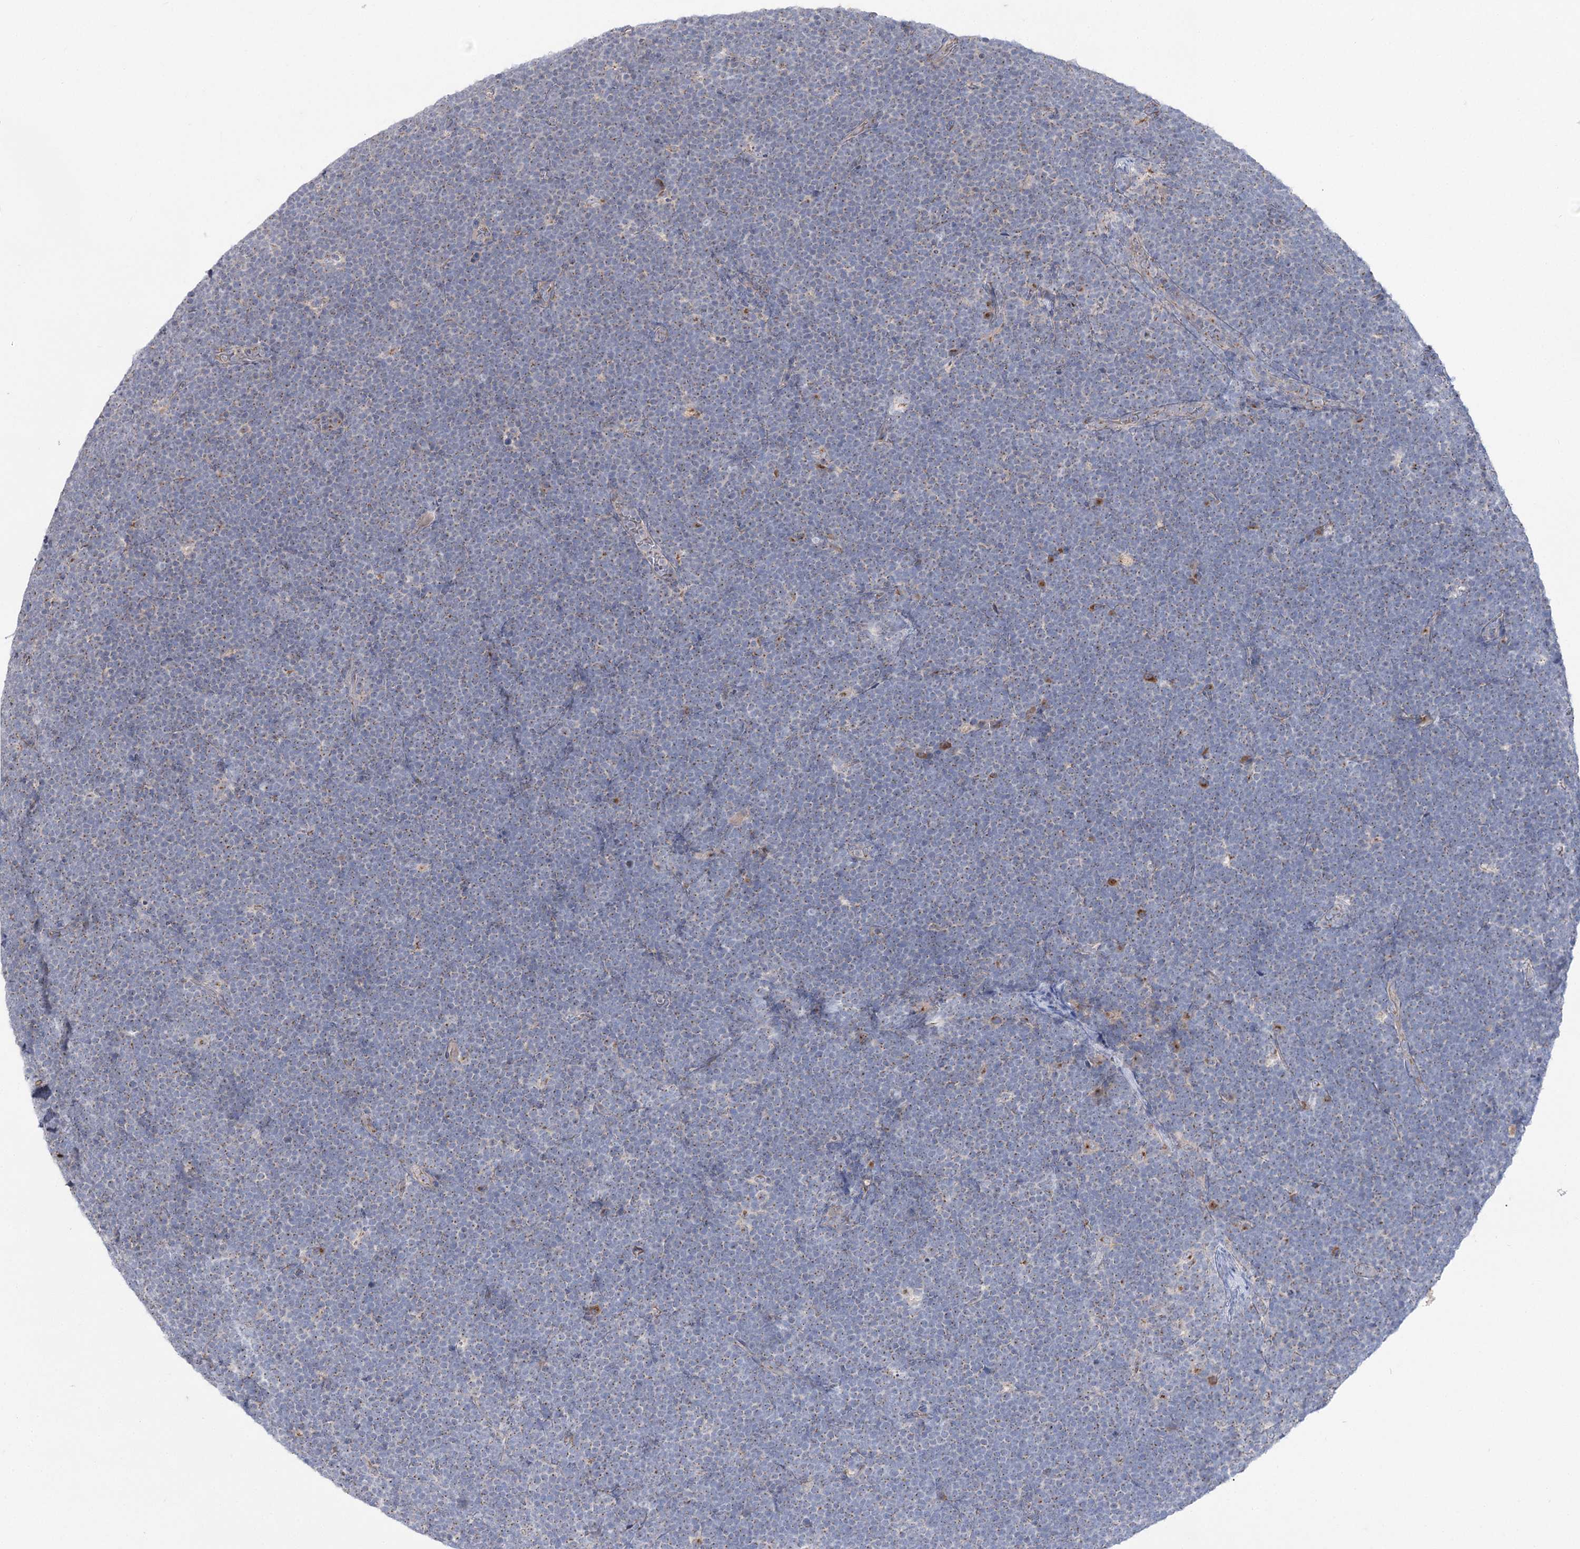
{"staining": {"intensity": "weak", "quantity": "25%-75%", "location": "cytoplasmic/membranous"}, "tissue": "lymphoma", "cell_type": "Tumor cells", "image_type": "cancer", "snomed": [{"axis": "morphology", "description": "Malignant lymphoma, non-Hodgkin's type, High grade"}, {"axis": "topography", "description": "Lymph node"}], "caption": "Weak cytoplasmic/membranous expression for a protein is identified in approximately 25%-75% of tumor cells of lymphoma using IHC.", "gene": "GBF1", "patient": {"sex": "male", "age": 13}}